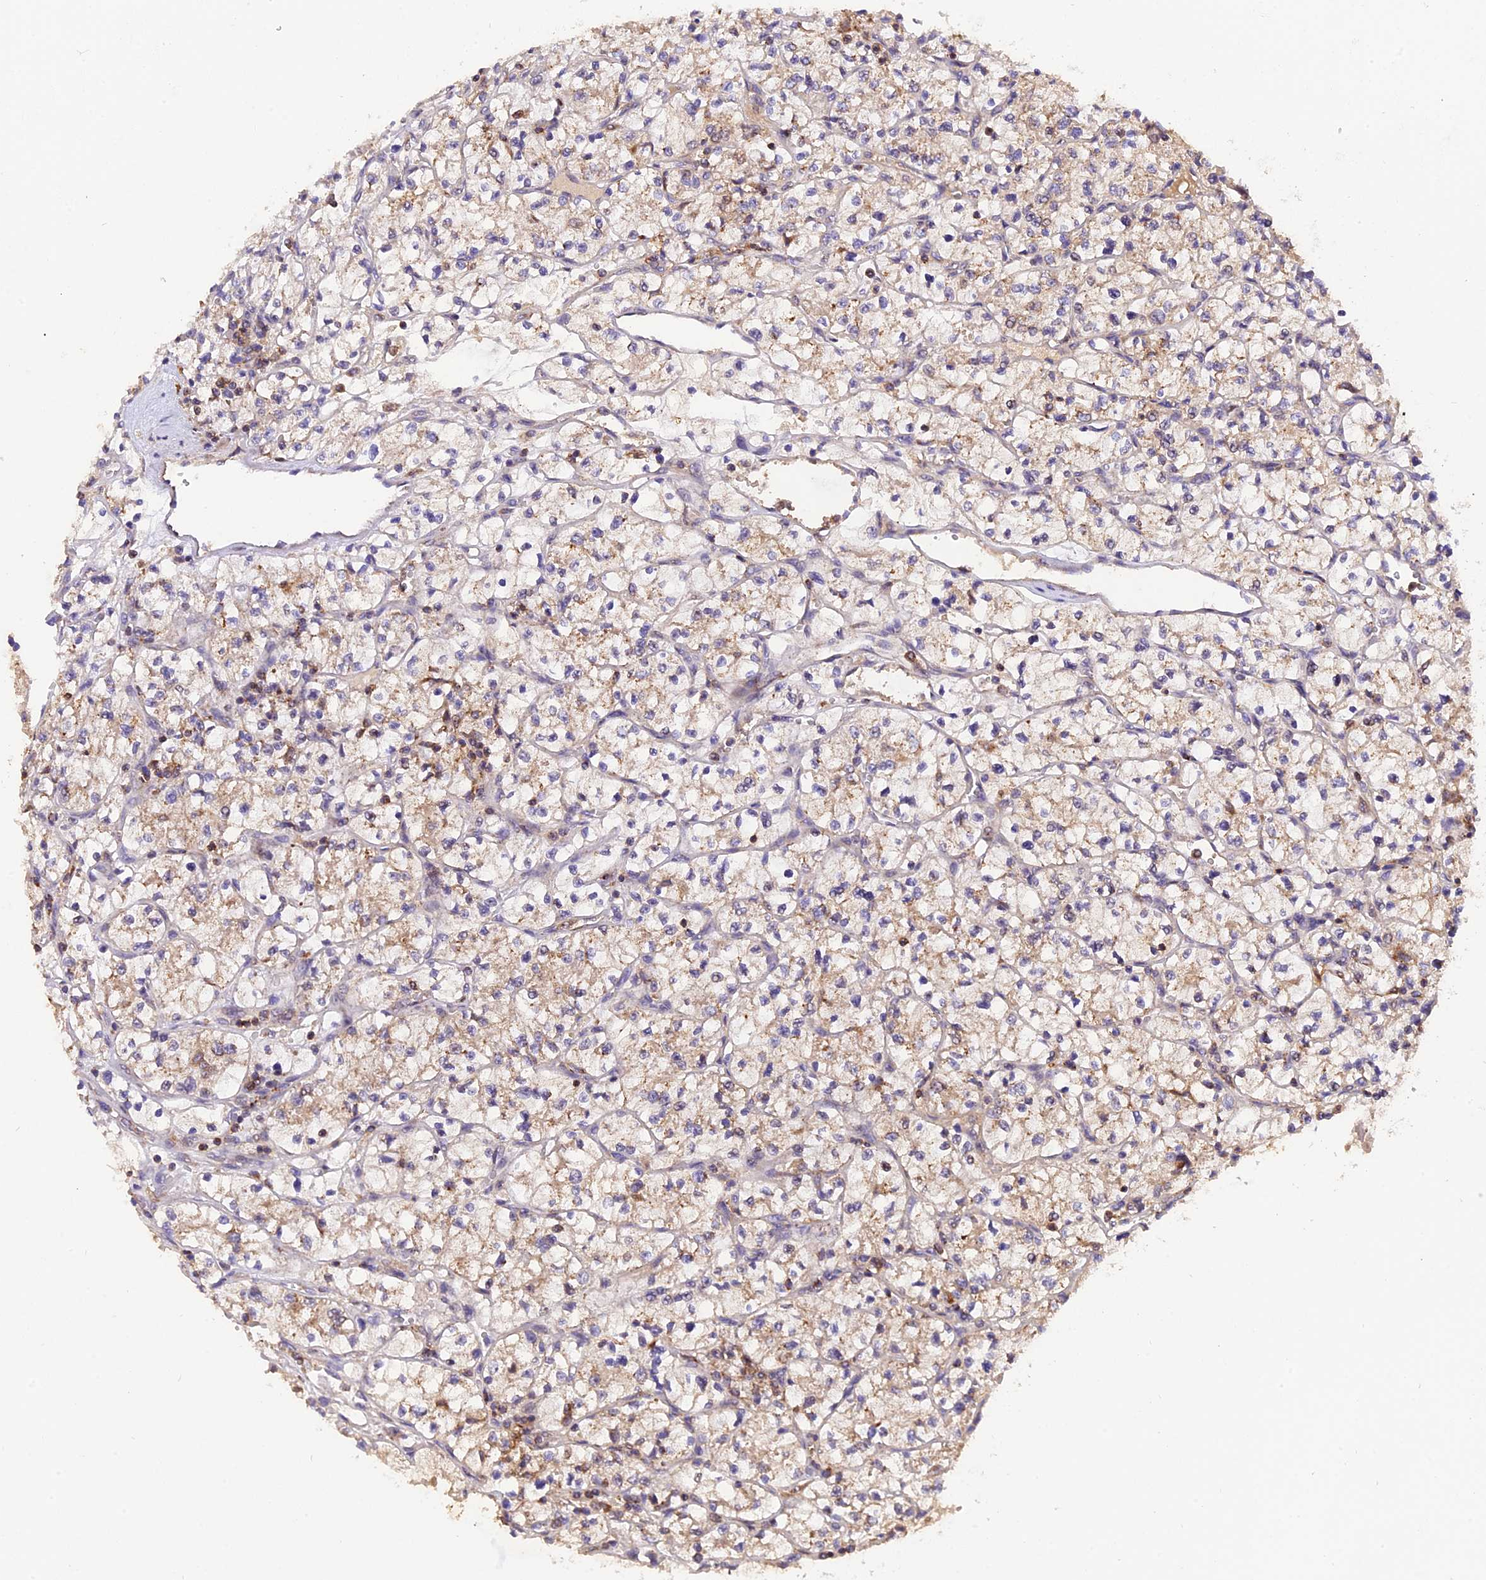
{"staining": {"intensity": "weak", "quantity": "<25%", "location": "cytoplasmic/membranous"}, "tissue": "renal cancer", "cell_type": "Tumor cells", "image_type": "cancer", "snomed": [{"axis": "morphology", "description": "Adenocarcinoma, NOS"}, {"axis": "topography", "description": "Kidney"}], "caption": "DAB (3,3'-diaminobenzidine) immunohistochemical staining of renal cancer (adenocarcinoma) demonstrates no significant staining in tumor cells.", "gene": "PEX3", "patient": {"sex": "female", "age": 64}}